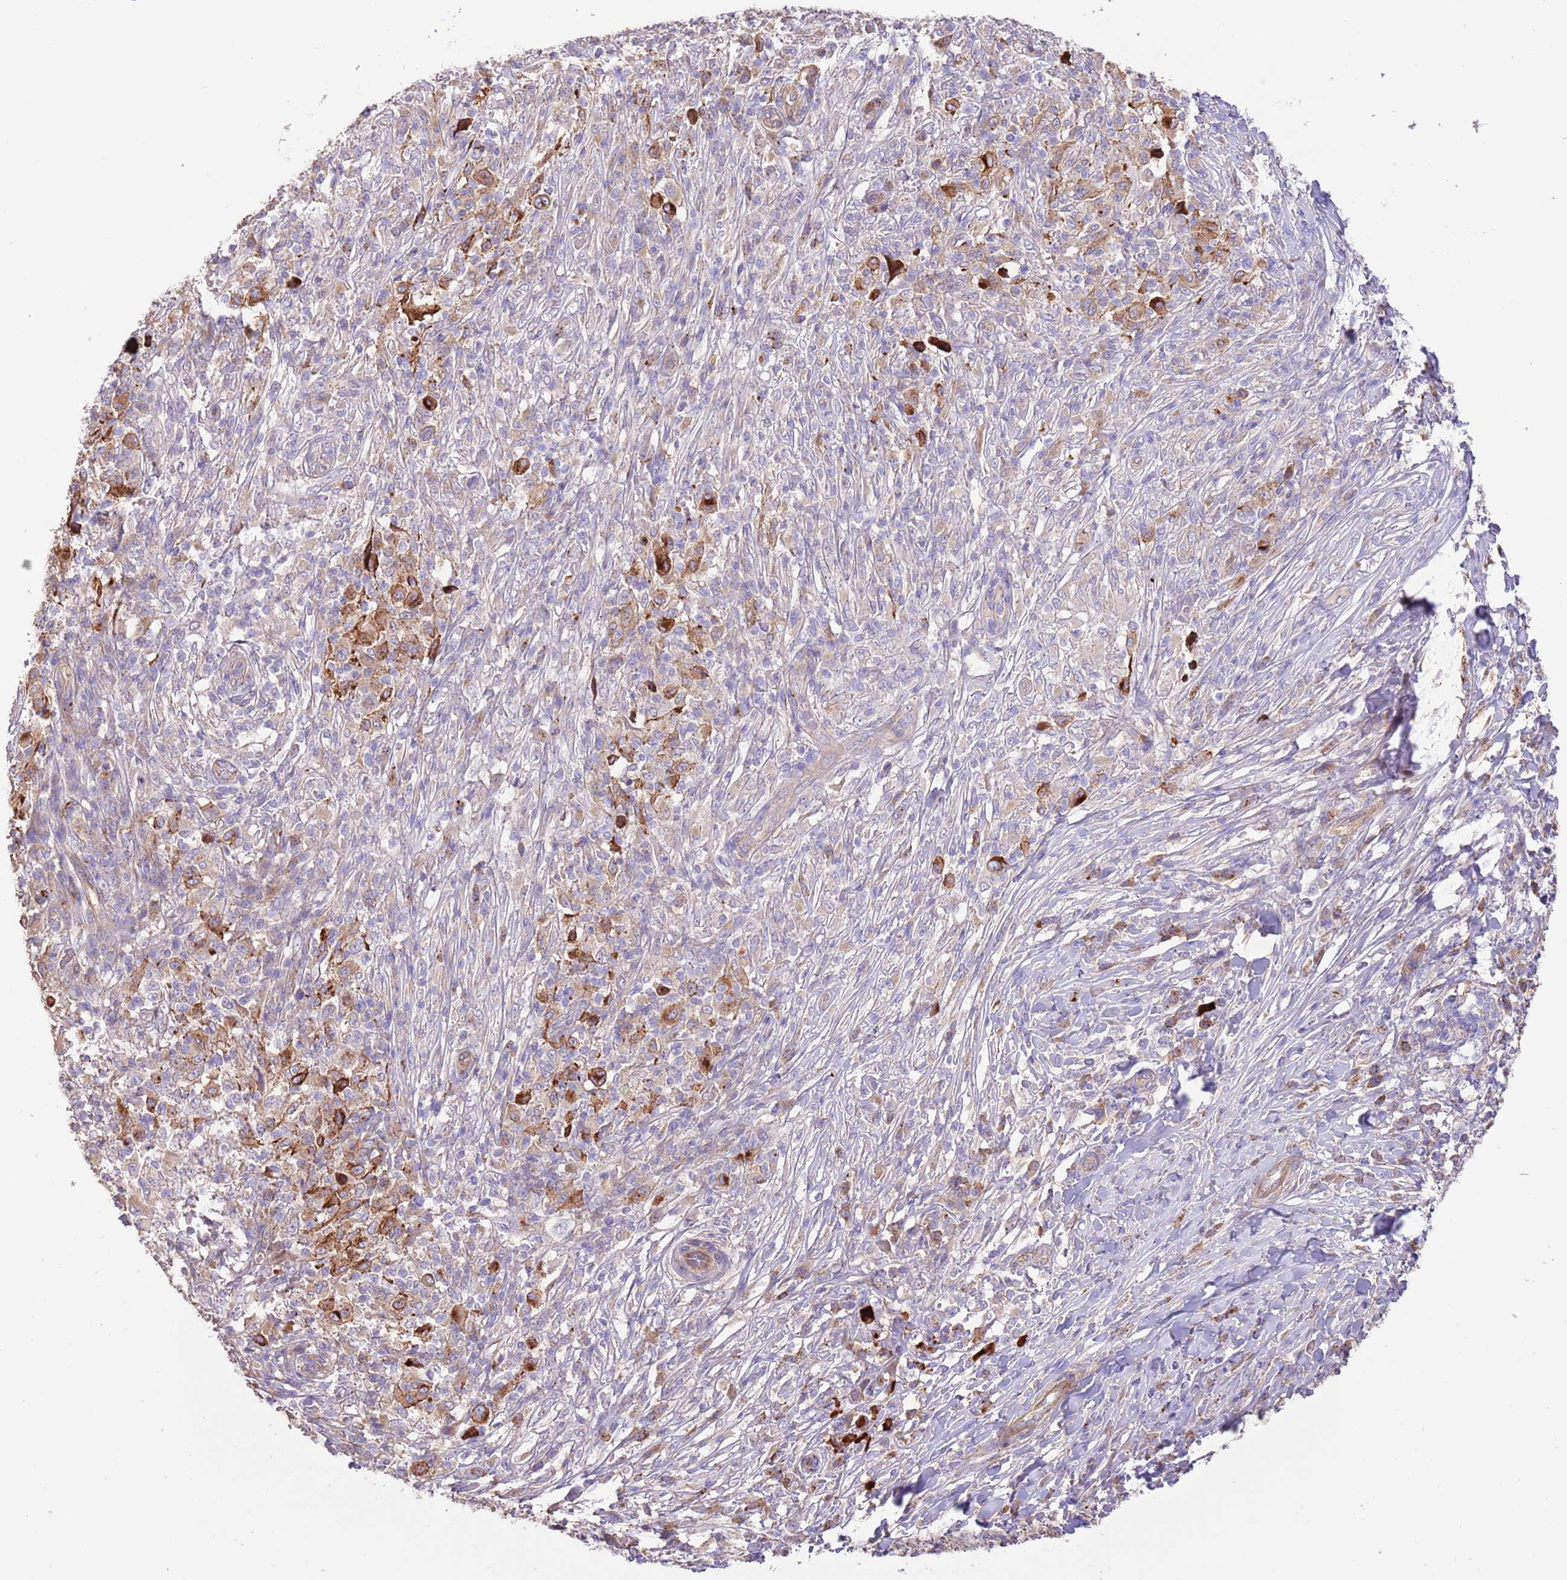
{"staining": {"intensity": "moderate", "quantity": "25%-75%", "location": "cytoplasmic/membranous"}, "tissue": "melanoma", "cell_type": "Tumor cells", "image_type": "cancer", "snomed": [{"axis": "morphology", "description": "Malignant melanoma, NOS"}, {"axis": "topography", "description": "Skin"}], "caption": "High-power microscopy captured an immunohistochemistry micrograph of malignant melanoma, revealing moderate cytoplasmic/membranous staining in about 25%-75% of tumor cells. Immunohistochemistry stains the protein in brown and the nuclei are stained blue.", "gene": "DOCK6", "patient": {"sex": "male", "age": 66}}